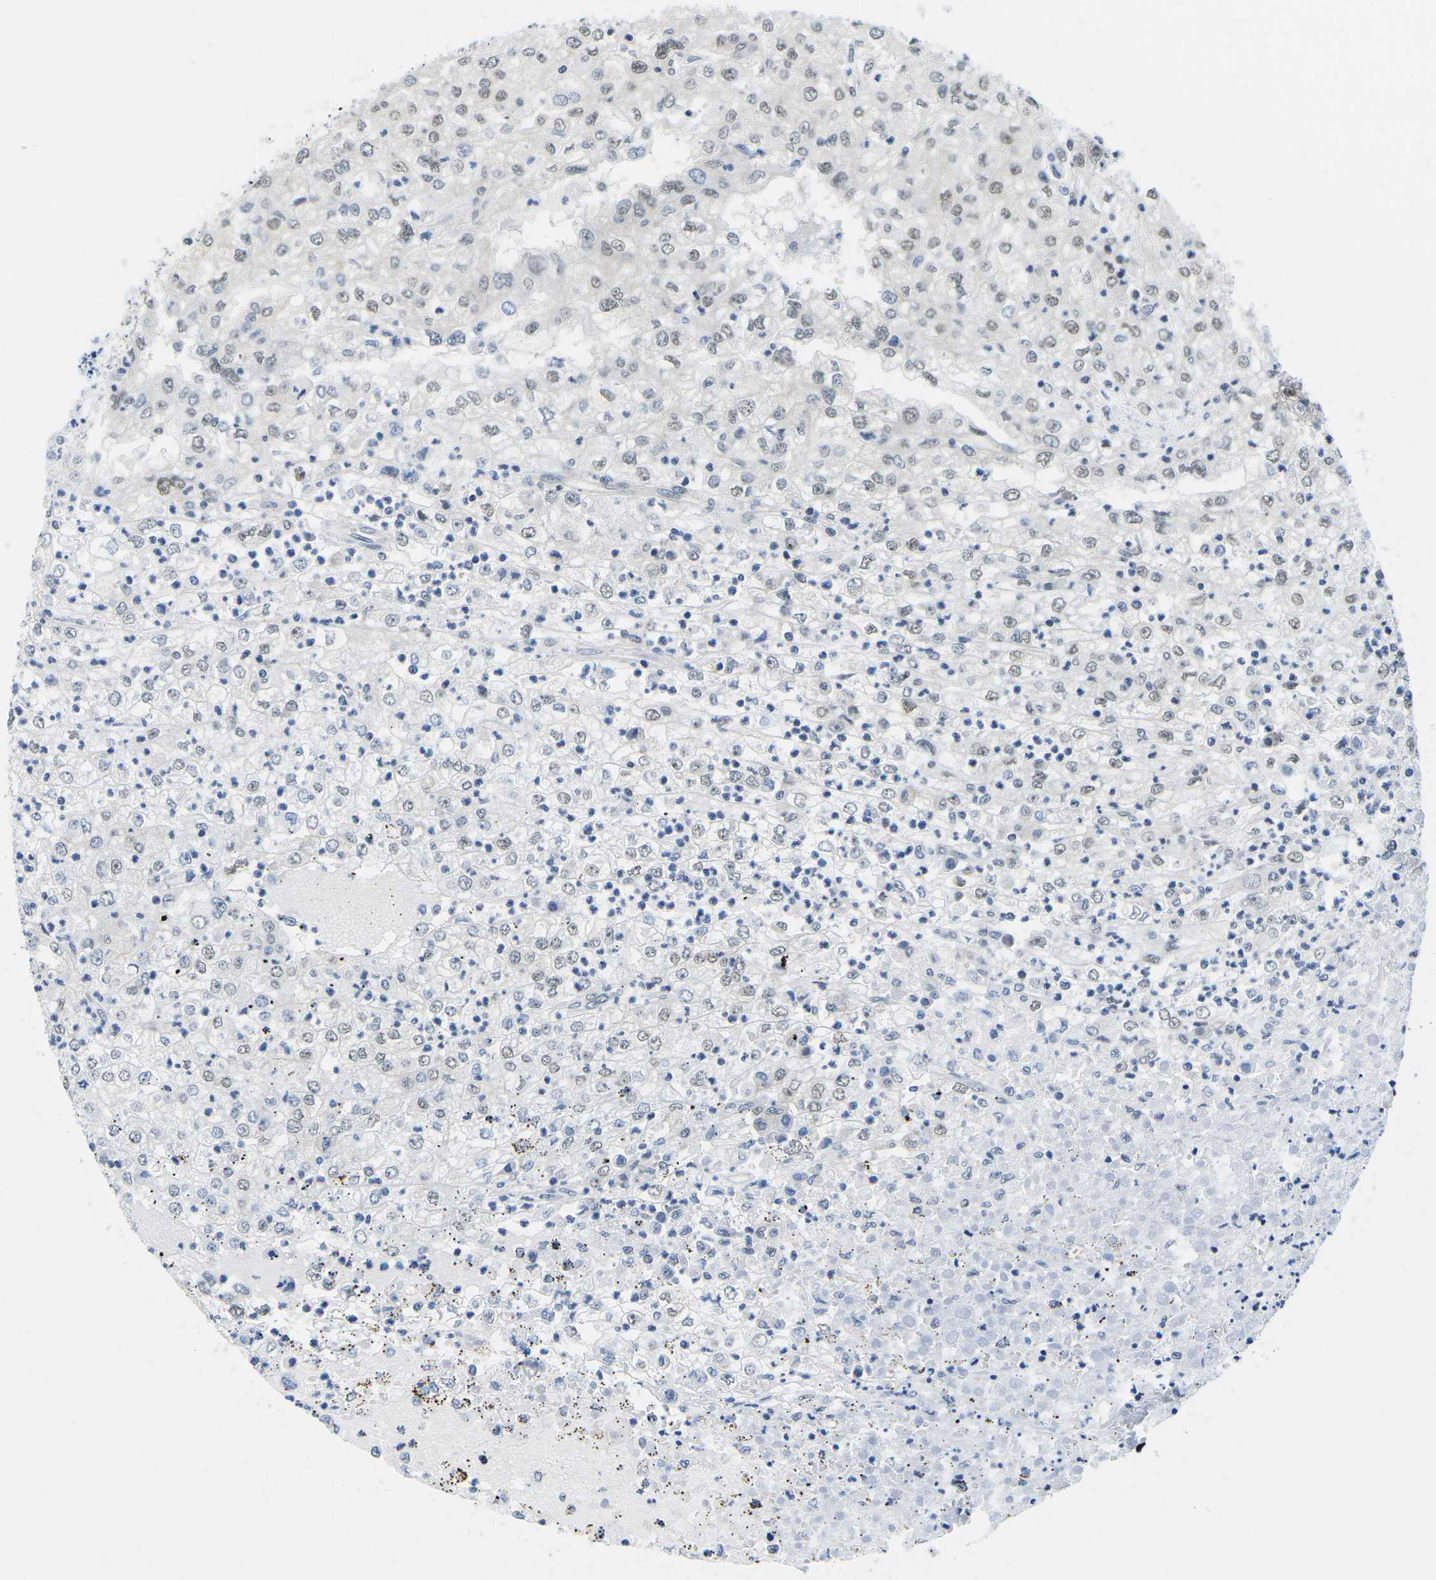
{"staining": {"intensity": "weak", "quantity": "25%-75%", "location": "nuclear"}, "tissue": "renal cancer", "cell_type": "Tumor cells", "image_type": "cancer", "snomed": [{"axis": "morphology", "description": "Adenocarcinoma, NOS"}, {"axis": "topography", "description": "Kidney"}], "caption": "Immunohistochemistry (IHC) staining of renal adenocarcinoma, which shows low levels of weak nuclear positivity in approximately 25%-75% of tumor cells indicating weak nuclear protein positivity. The staining was performed using DAB (brown) for protein detection and nuclei were counterstained in hematoxylin (blue).", "gene": "UBA7", "patient": {"sex": "female", "age": 54}}